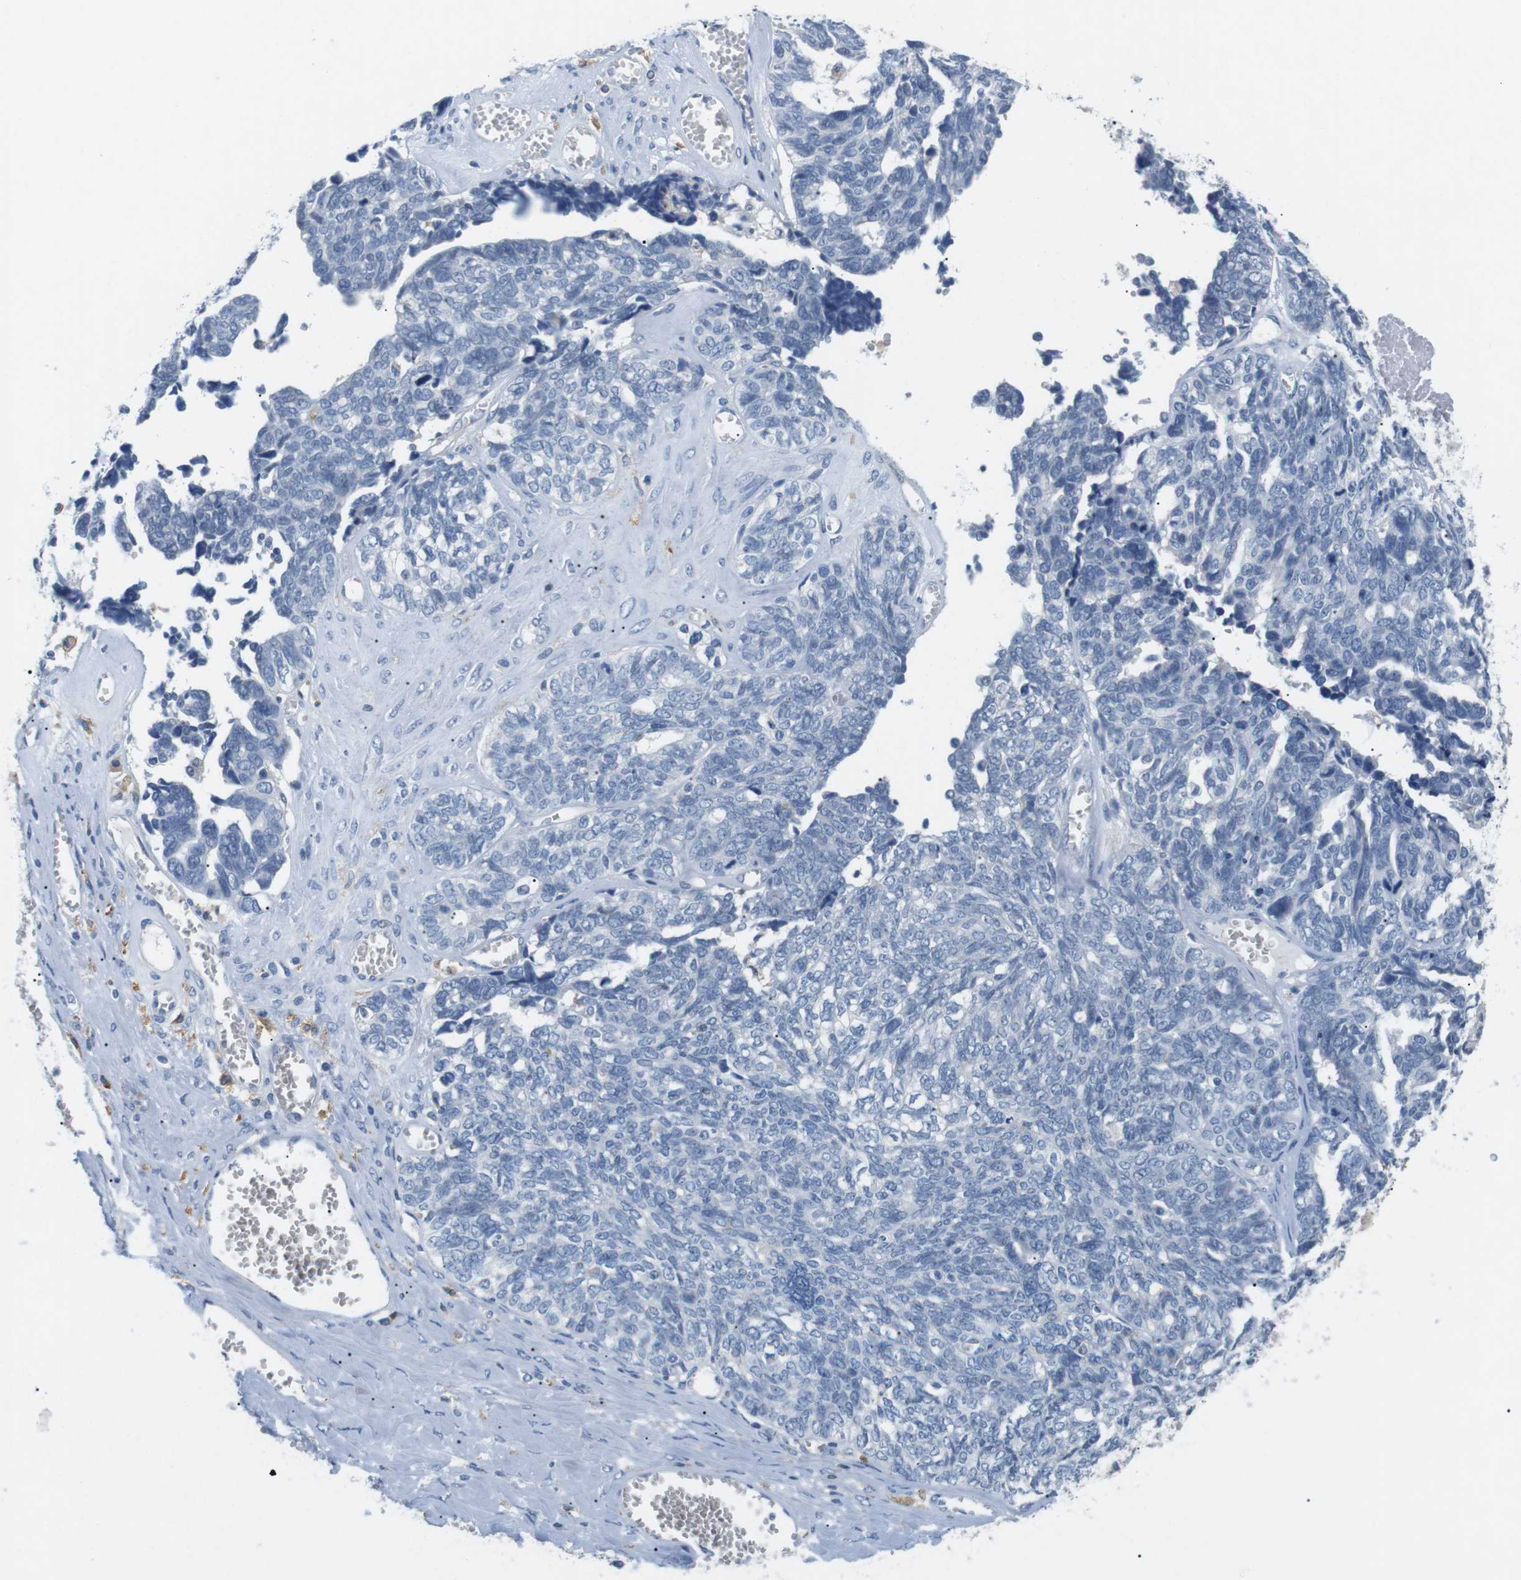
{"staining": {"intensity": "negative", "quantity": "none", "location": "none"}, "tissue": "ovarian cancer", "cell_type": "Tumor cells", "image_type": "cancer", "snomed": [{"axis": "morphology", "description": "Cystadenocarcinoma, serous, NOS"}, {"axis": "topography", "description": "Ovary"}], "caption": "DAB immunohistochemical staining of human ovarian cancer (serous cystadenocarcinoma) demonstrates no significant positivity in tumor cells.", "gene": "FCGRT", "patient": {"sex": "female", "age": 79}}